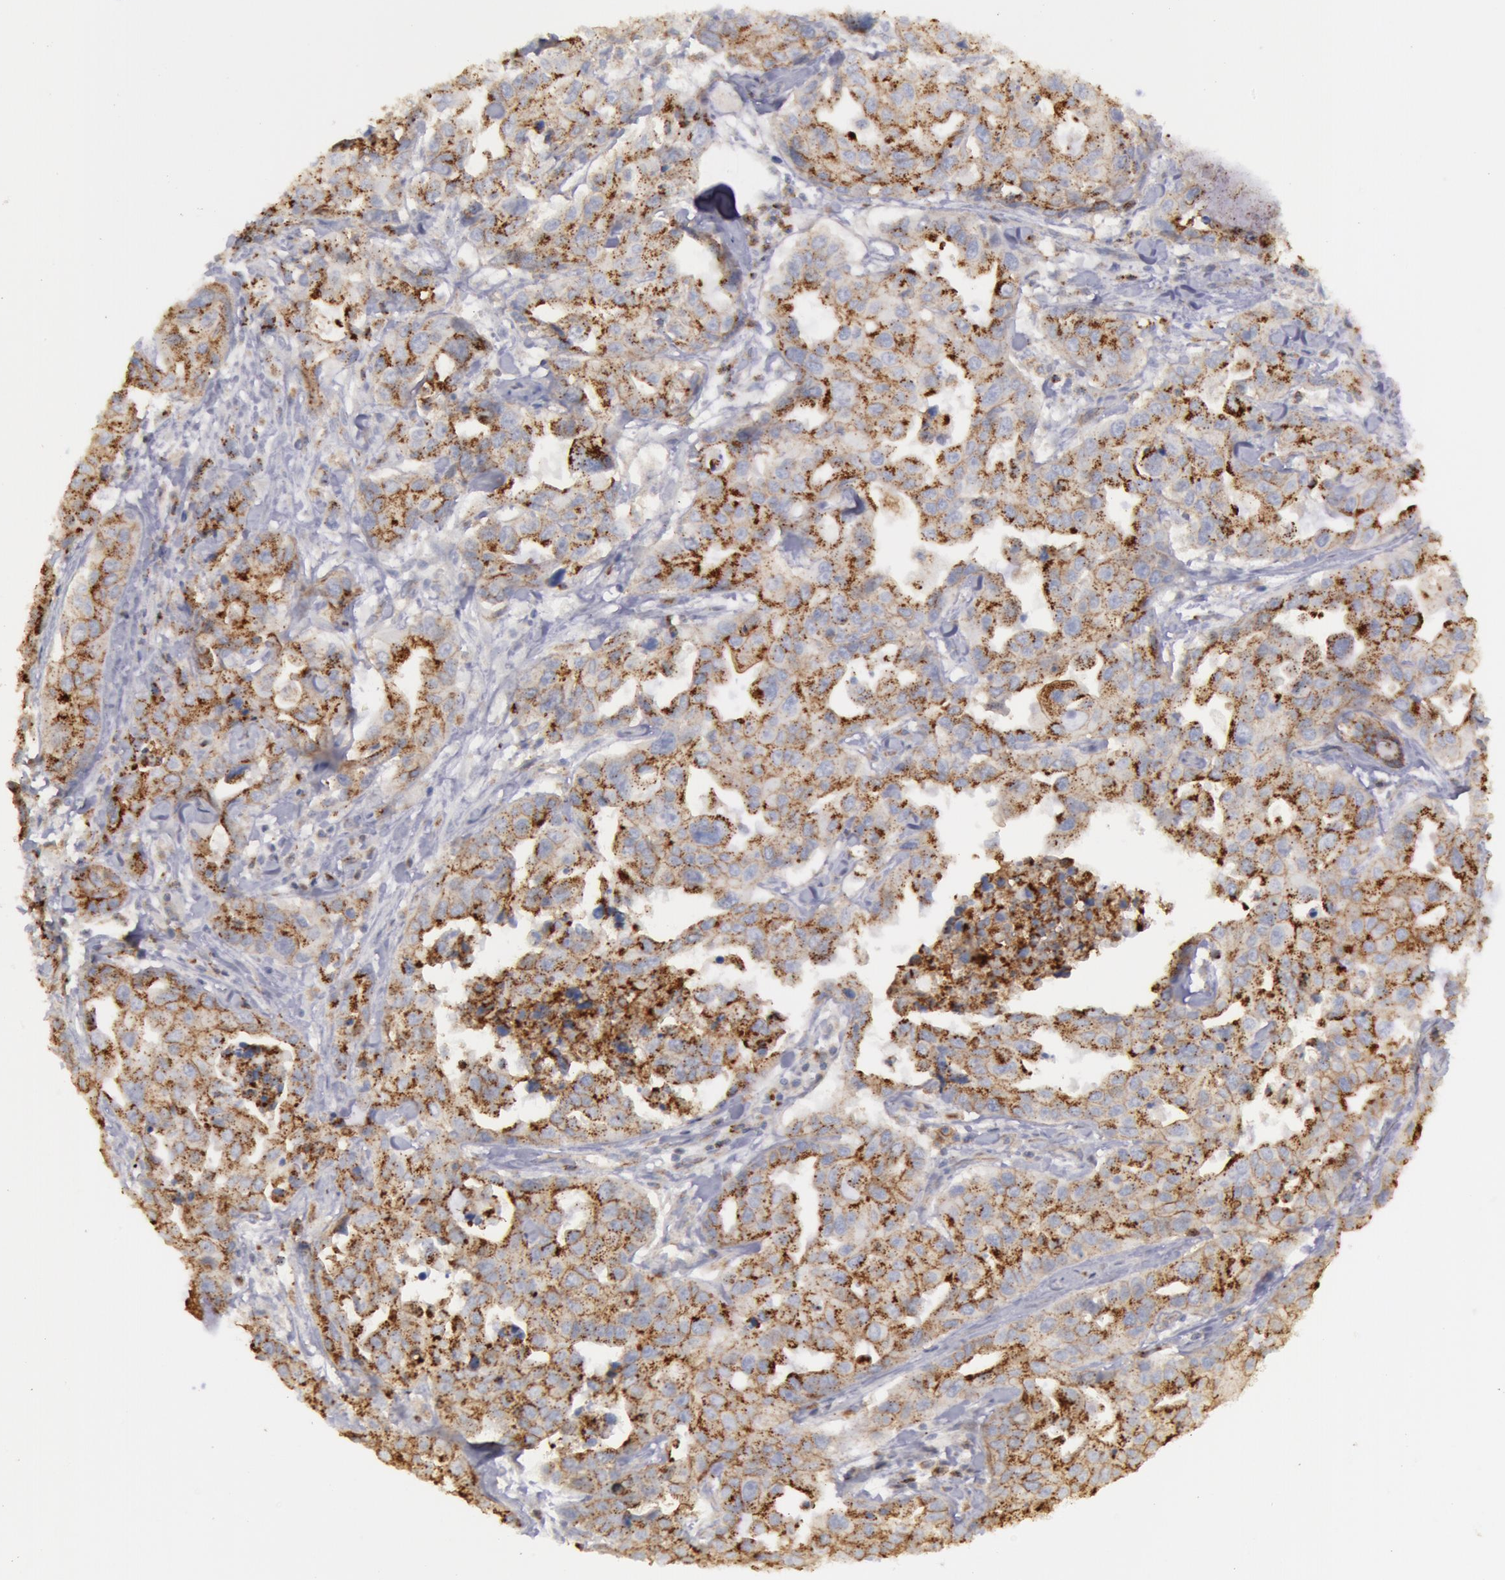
{"staining": {"intensity": "moderate", "quantity": ">75%", "location": "cytoplasmic/membranous"}, "tissue": "lung cancer", "cell_type": "Tumor cells", "image_type": "cancer", "snomed": [{"axis": "morphology", "description": "Adenocarcinoma, NOS"}, {"axis": "topography", "description": "Lung"}], "caption": "Moderate cytoplasmic/membranous staining is seen in about >75% of tumor cells in lung adenocarcinoma. Using DAB (brown) and hematoxylin (blue) stains, captured at high magnification using brightfield microscopy.", "gene": "FLOT2", "patient": {"sex": "male", "age": 64}}